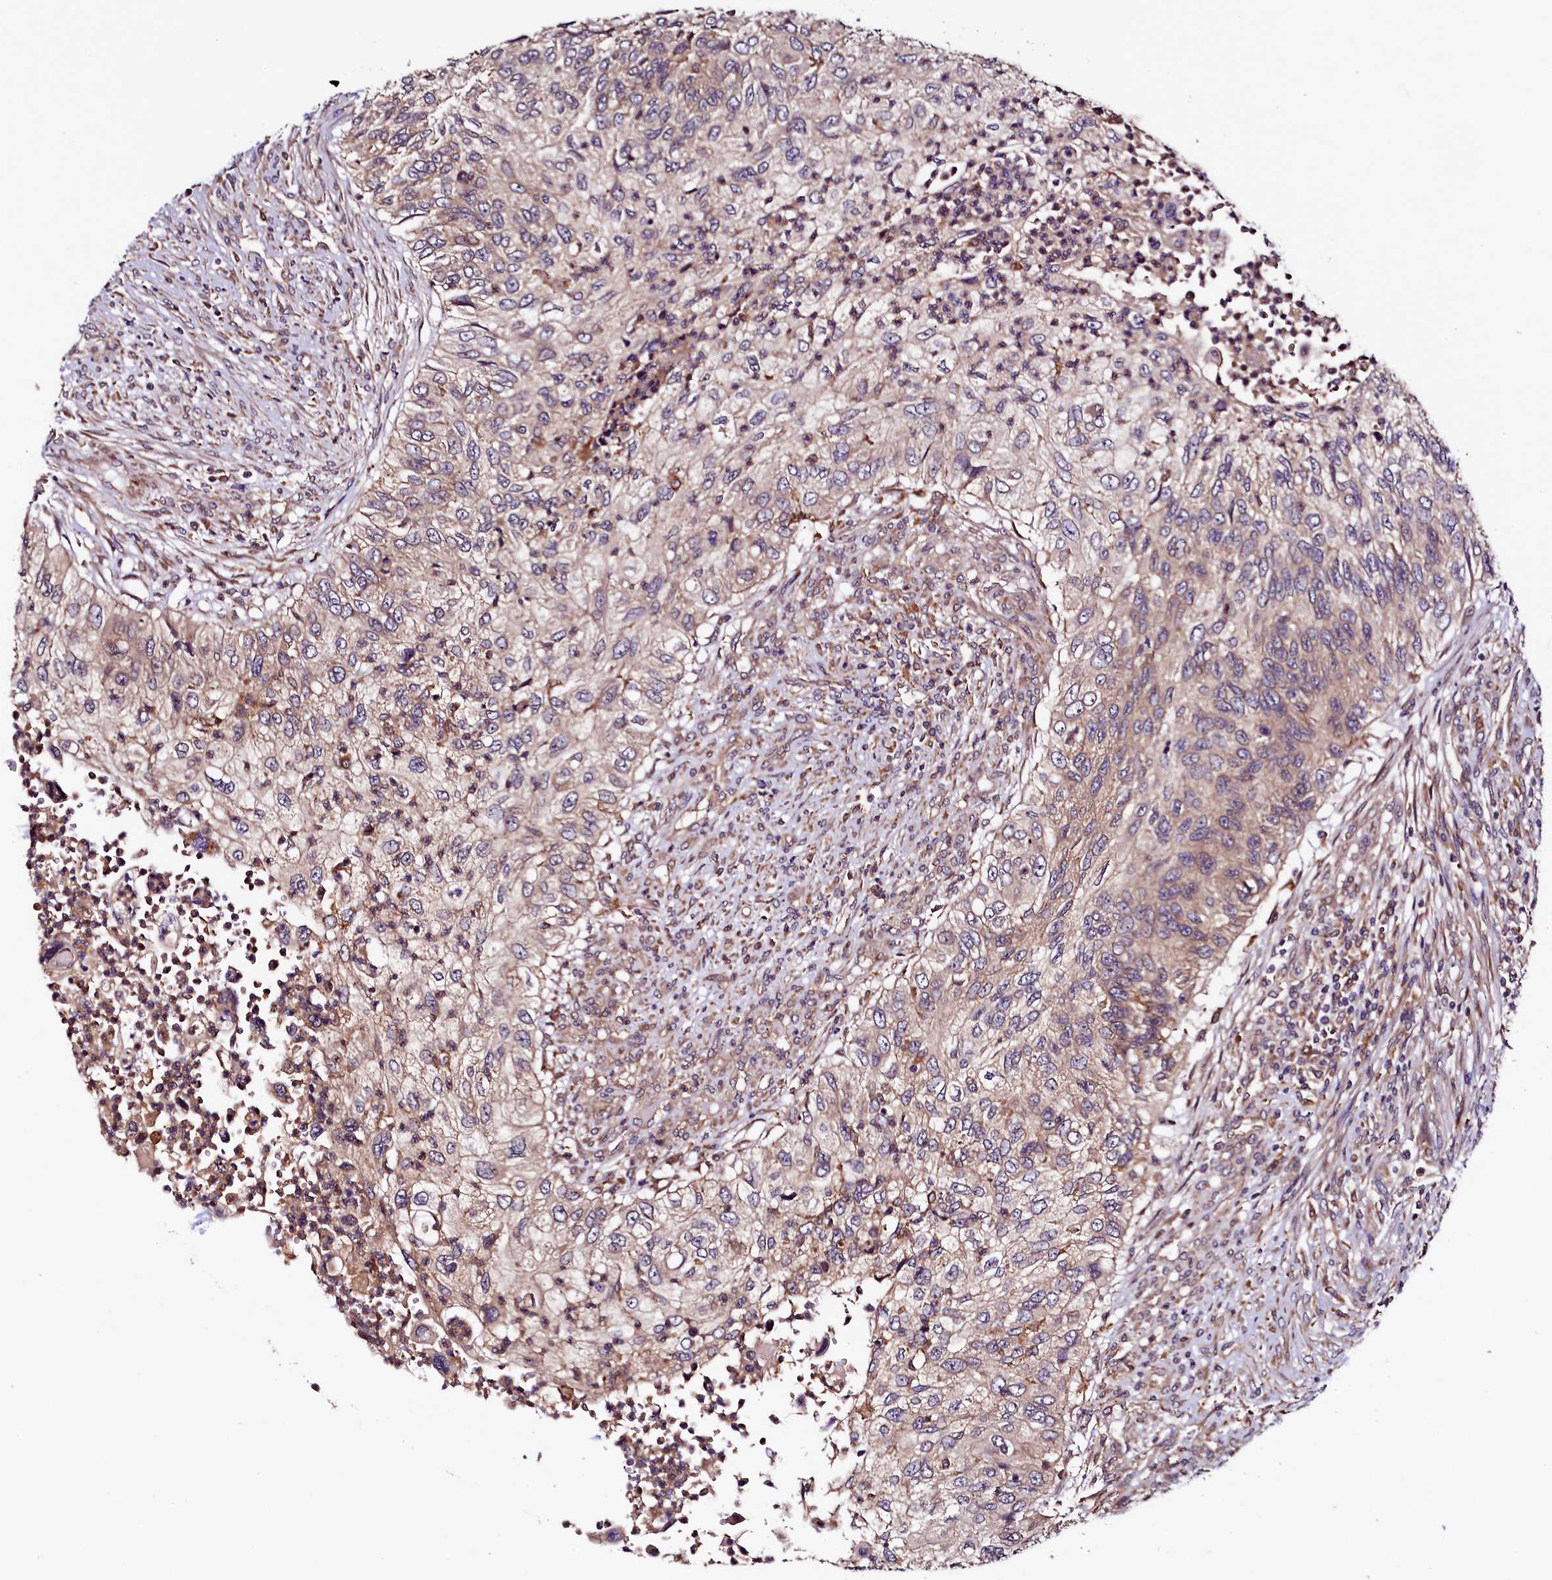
{"staining": {"intensity": "weak", "quantity": "<25%", "location": "cytoplasmic/membranous"}, "tissue": "urothelial cancer", "cell_type": "Tumor cells", "image_type": "cancer", "snomed": [{"axis": "morphology", "description": "Urothelial carcinoma, High grade"}, {"axis": "topography", "description": "Urinary bladder"}], "caption": "Immunohistochemistry of human urothelial cancer displays no positivity in tumor cells. (Brightfield microscopy of DAB immunohistochemistry at high magnification).", "gene": "VPS35", "patient": {"sex": "female", "age": 60}}